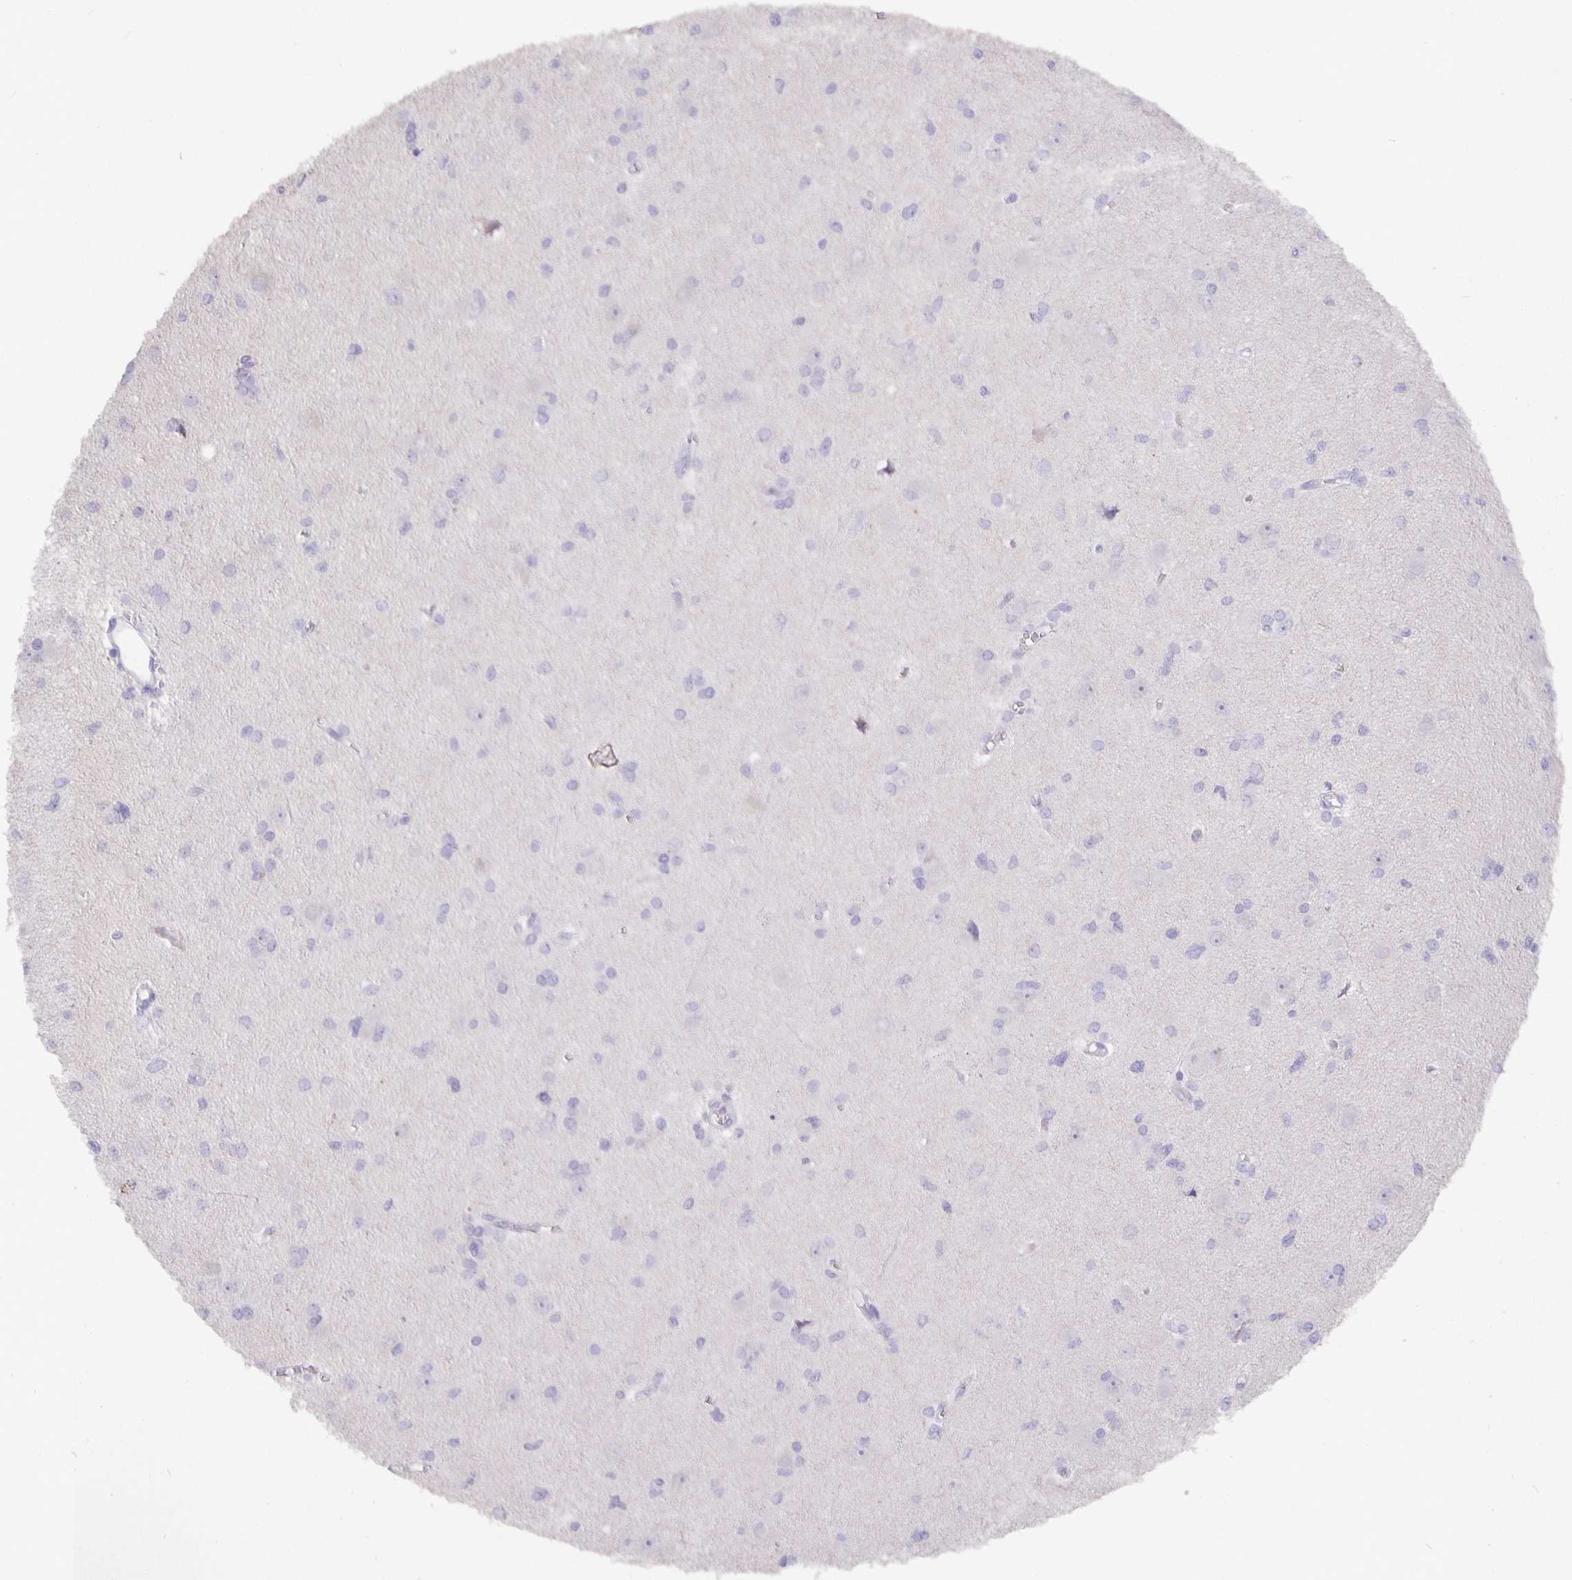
{"staining": {"intensity": "negative", "quantity": "none", "location": "none"}, "tissue": "glioma", "cell_type": "Tumor cells", "image_type": "cancer", "snomed": [{"axis": "morphology", "description": "Glioma, malignant, High grade"}, {"axis": "topography", "description": "Brain"}], "caption": "Micrograph shows no protein staining in tumor cells of glioma tissue.", "gene": "CFAP74", "patient": {"sex": "male", "age": 23}}